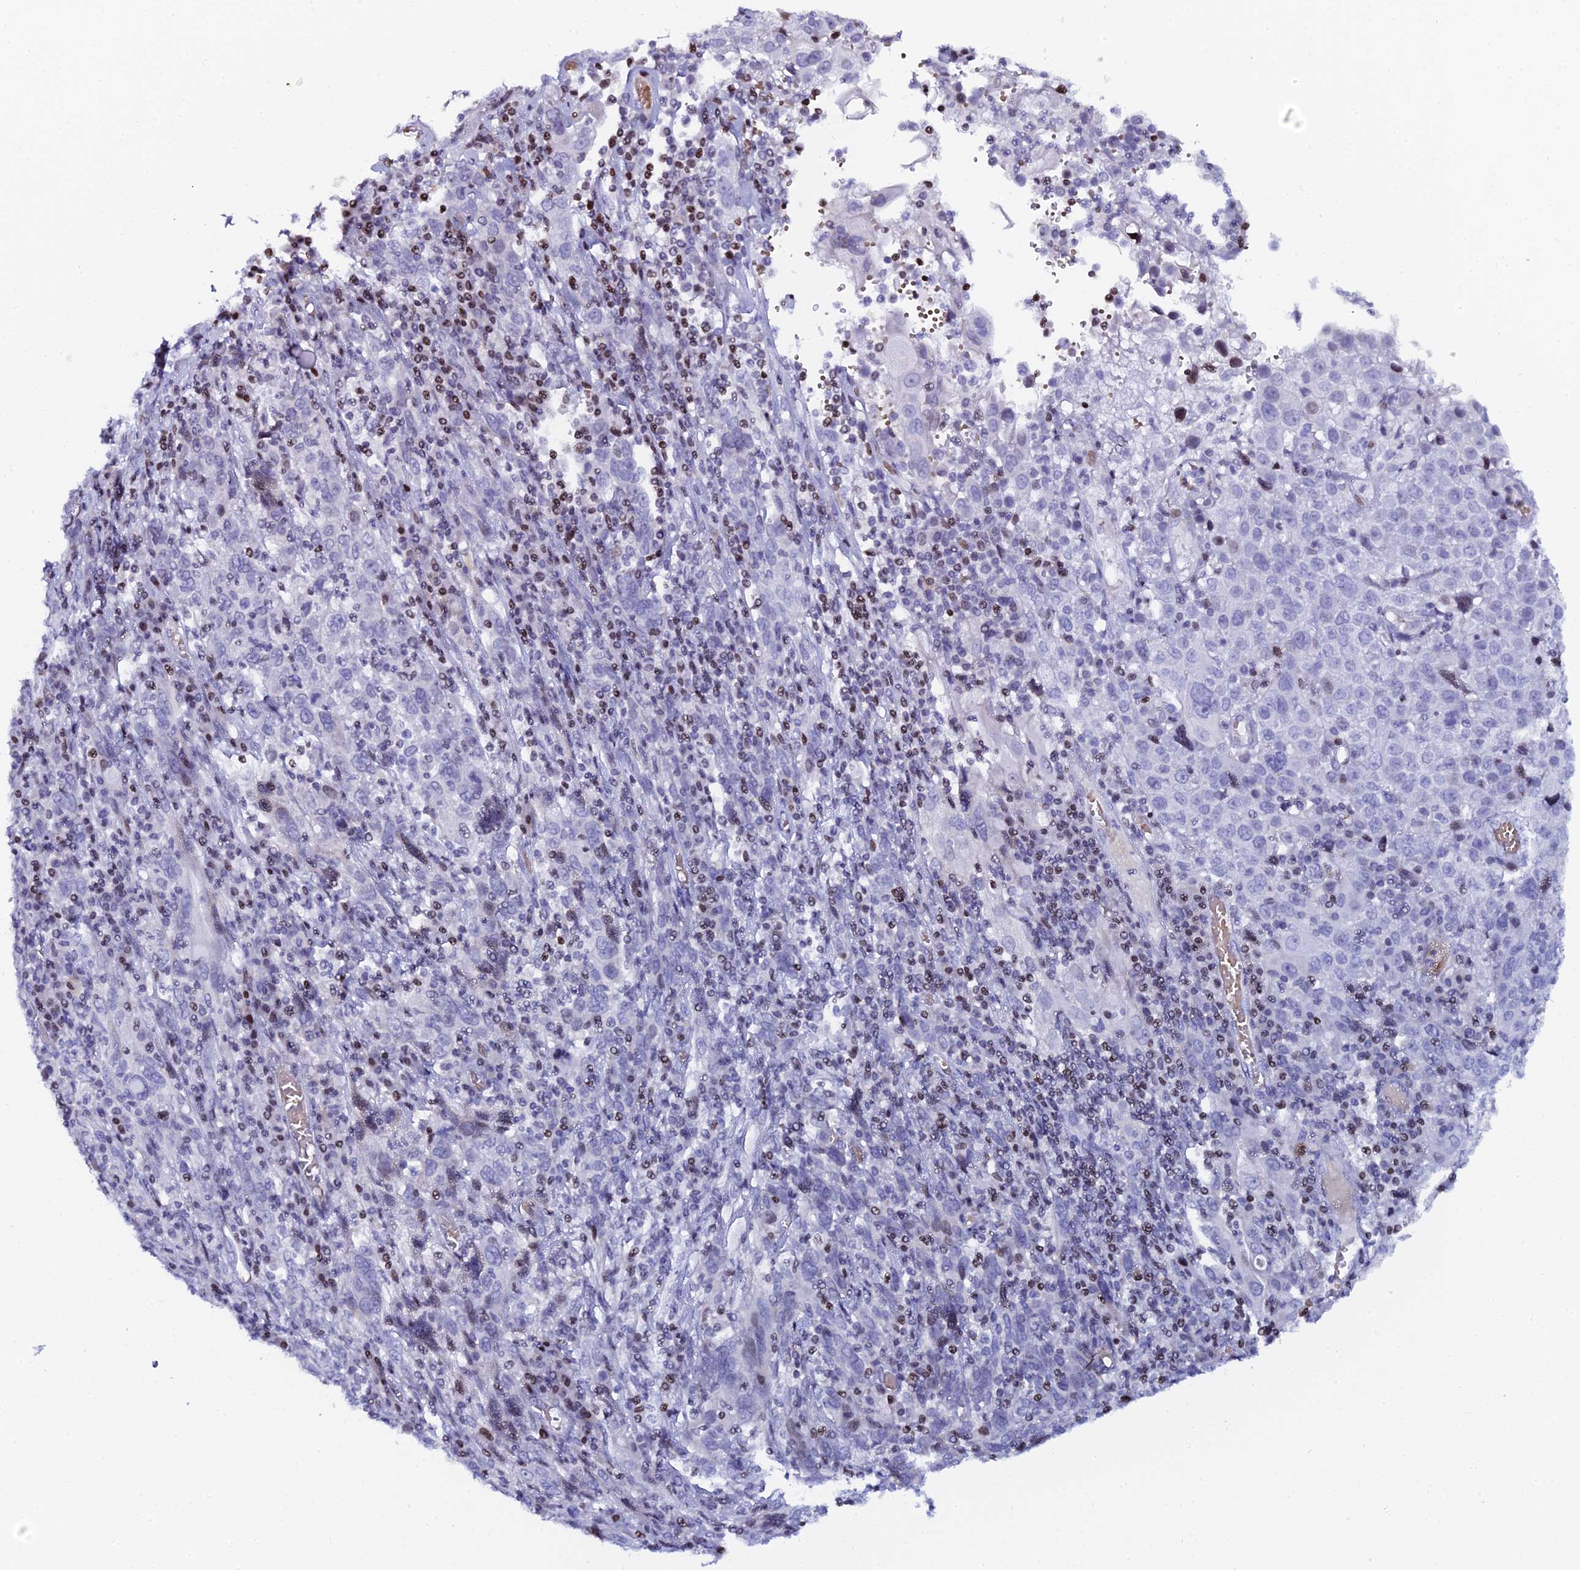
{"staining": {"intensity": "negative", "quantity": "none", "location": "none"}, "tissue": "cervical cancer", "cell_type": "Tumor cells", "image_type": "cancer", "snomed": [{"axis": "morphology", "description": "Squamous cell carcinoma, NOS"}, {"axis": "topography", "description": "Cervix"}], "caption": "High power microscopy image of an immunohistochemistry (IHC) image of squamous cell carcinoma (cervical), revealing no significant positivity in tumor cells.", "gene": "MYNN", "patient": {"sex": "female", "age": 46}}